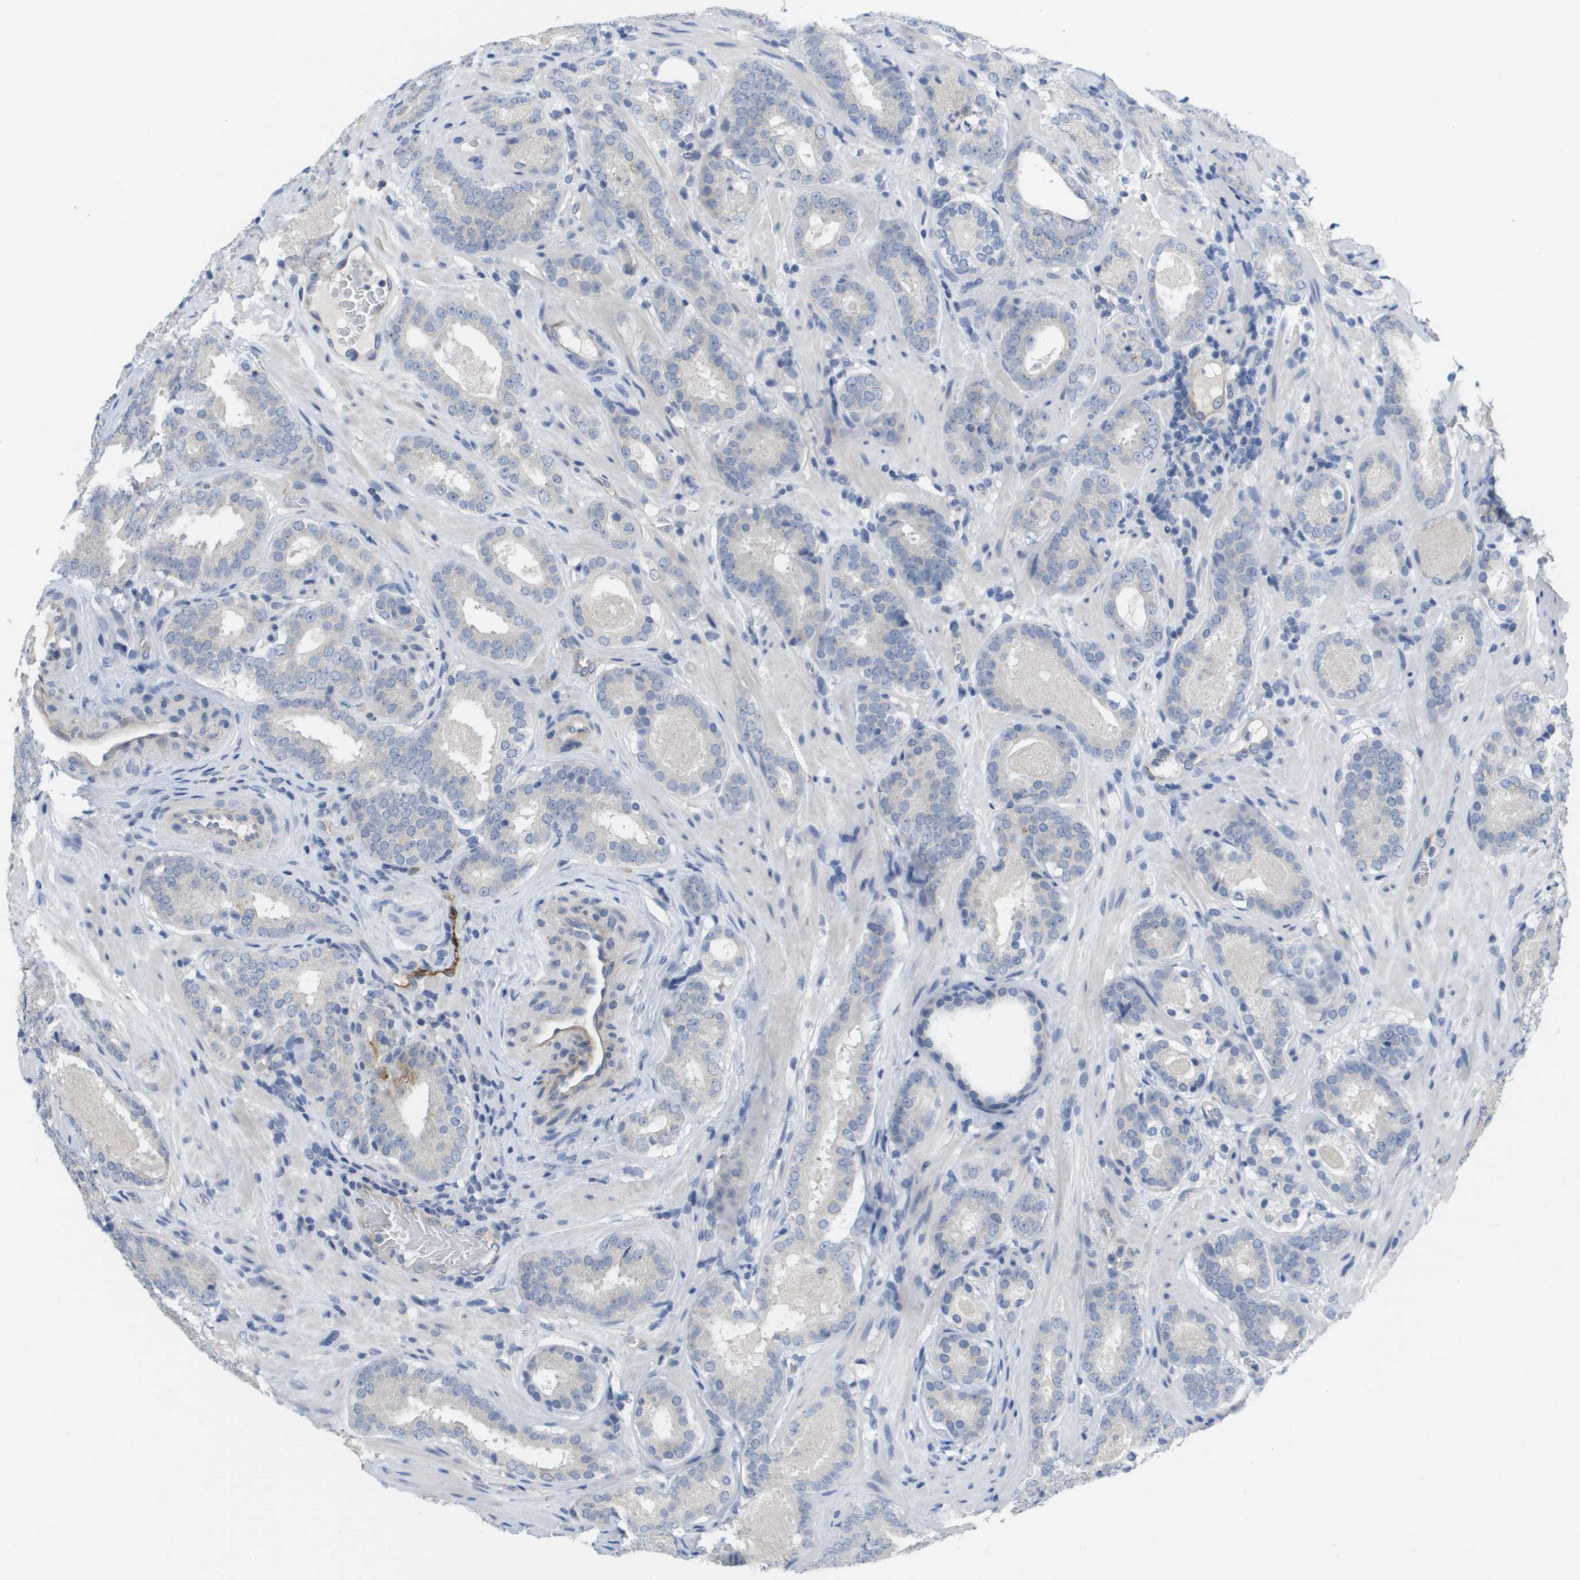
{"staining": {"intensity": "negative", "quantity": "none", "location": "none"}, "tissue": "prostate cancer", "cell_type": "Tumor cells", "image_type": "cancer", "snomed": [{"axis": "morphology", "description": "Adenocarcinoma, Low grade"}, {"axis": "topography", "description": "Prostate"}], "caption": "Immunohistochemical staining of prostate cancer (adenocarcinoma (low-grade)) demonstrates no significant staining in tumor cells.", "gene": "ANGPT2", "patient": {"sex": "male", "age": 69}}